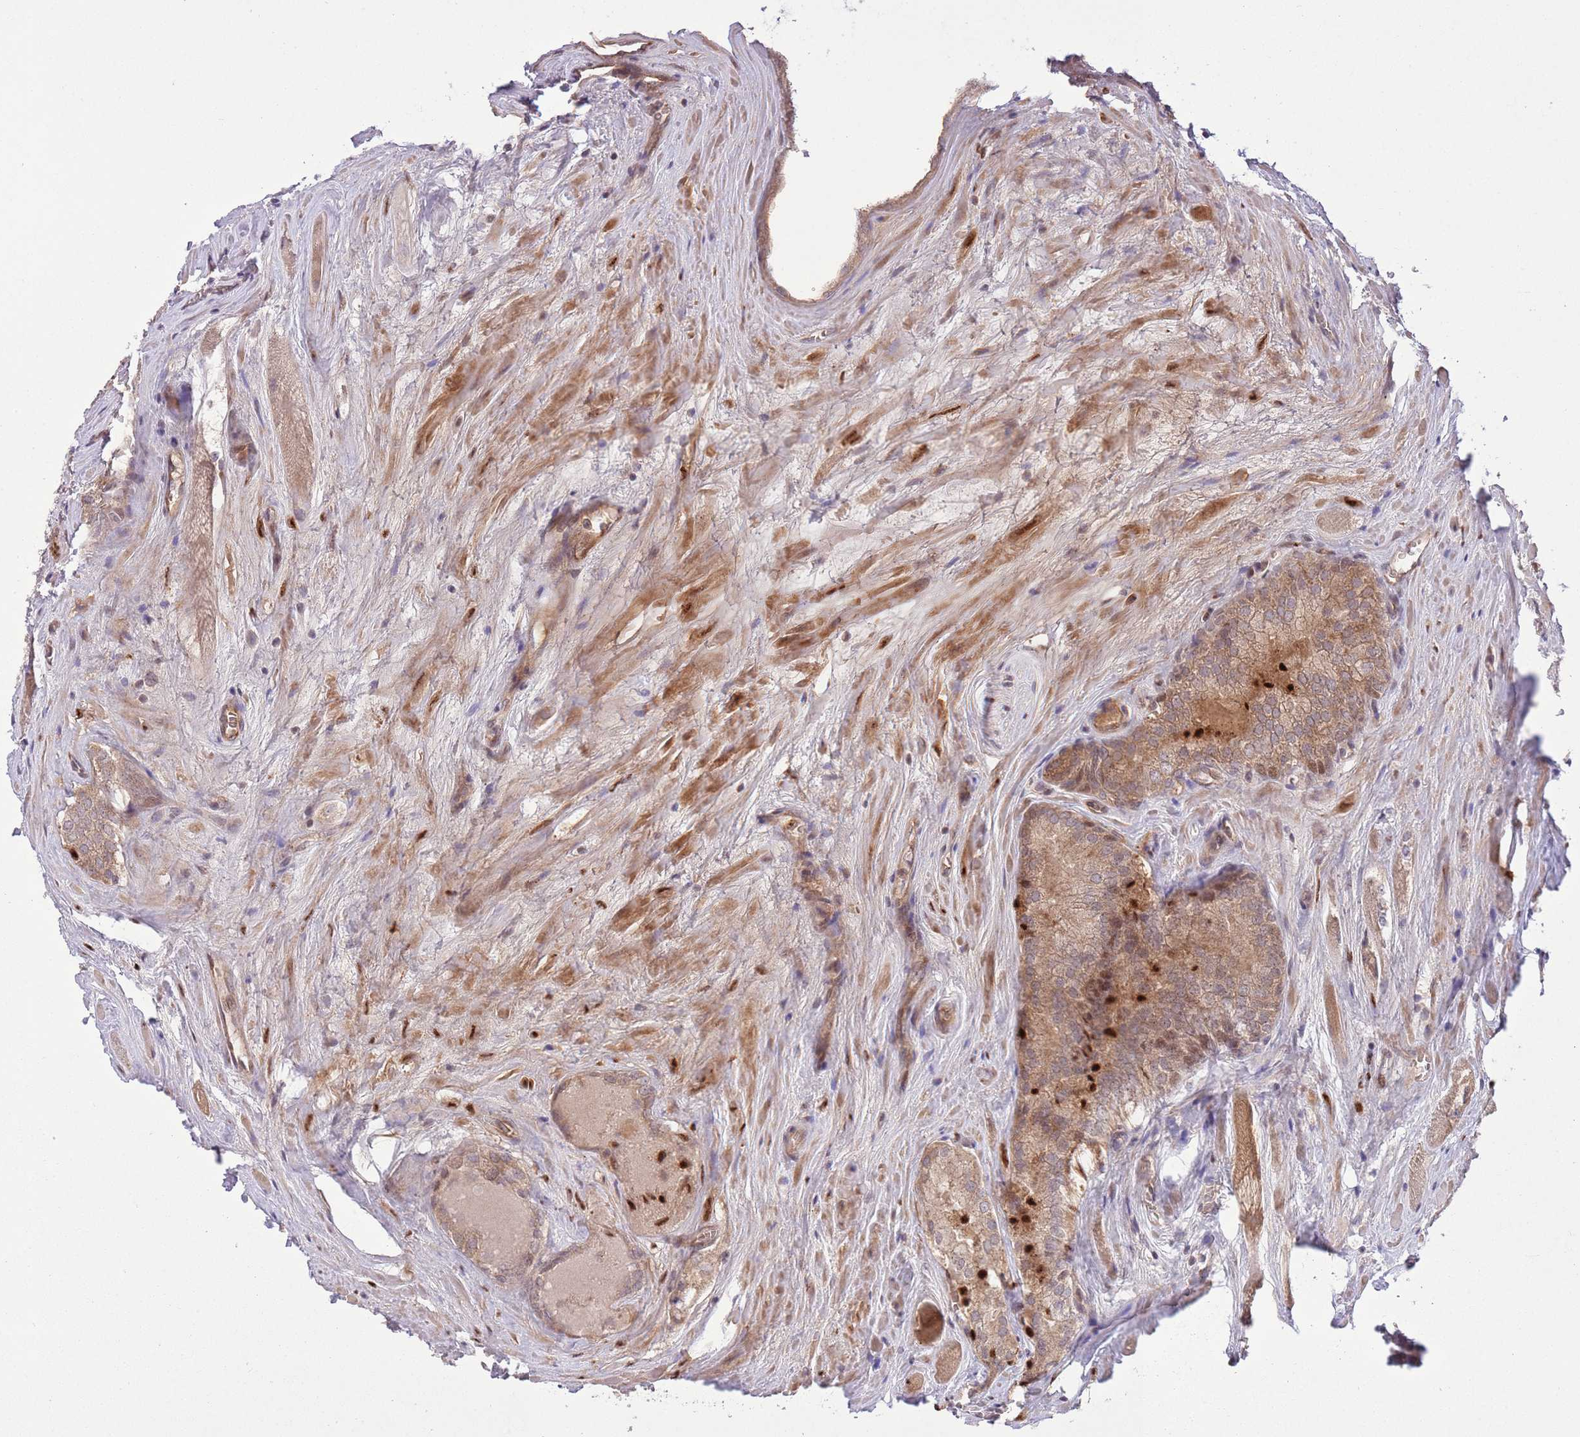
{"staining": {"intensity": "moderate", "quantity": "25%-75%", "location": "cytoplasmic/membranous"}, "tissue": "prostate cancer", "cell_type": "Tumor cells", "image_type": "cancer", "snomed": [{"axis": "morphology", "description": "Adenocarcinoma, Low grade"}, {"axis": "topography", "description": "Prostate"}], "caption": "Prostate adenocarcinoma (low-grade) stained with a brown dye demonstrates moderate cytoplasmic/membranous positive positivity in approximately 25%-75% of tumor cells.", "gene": "DPP10", "patient": {"sex": "male", "age": 68}}